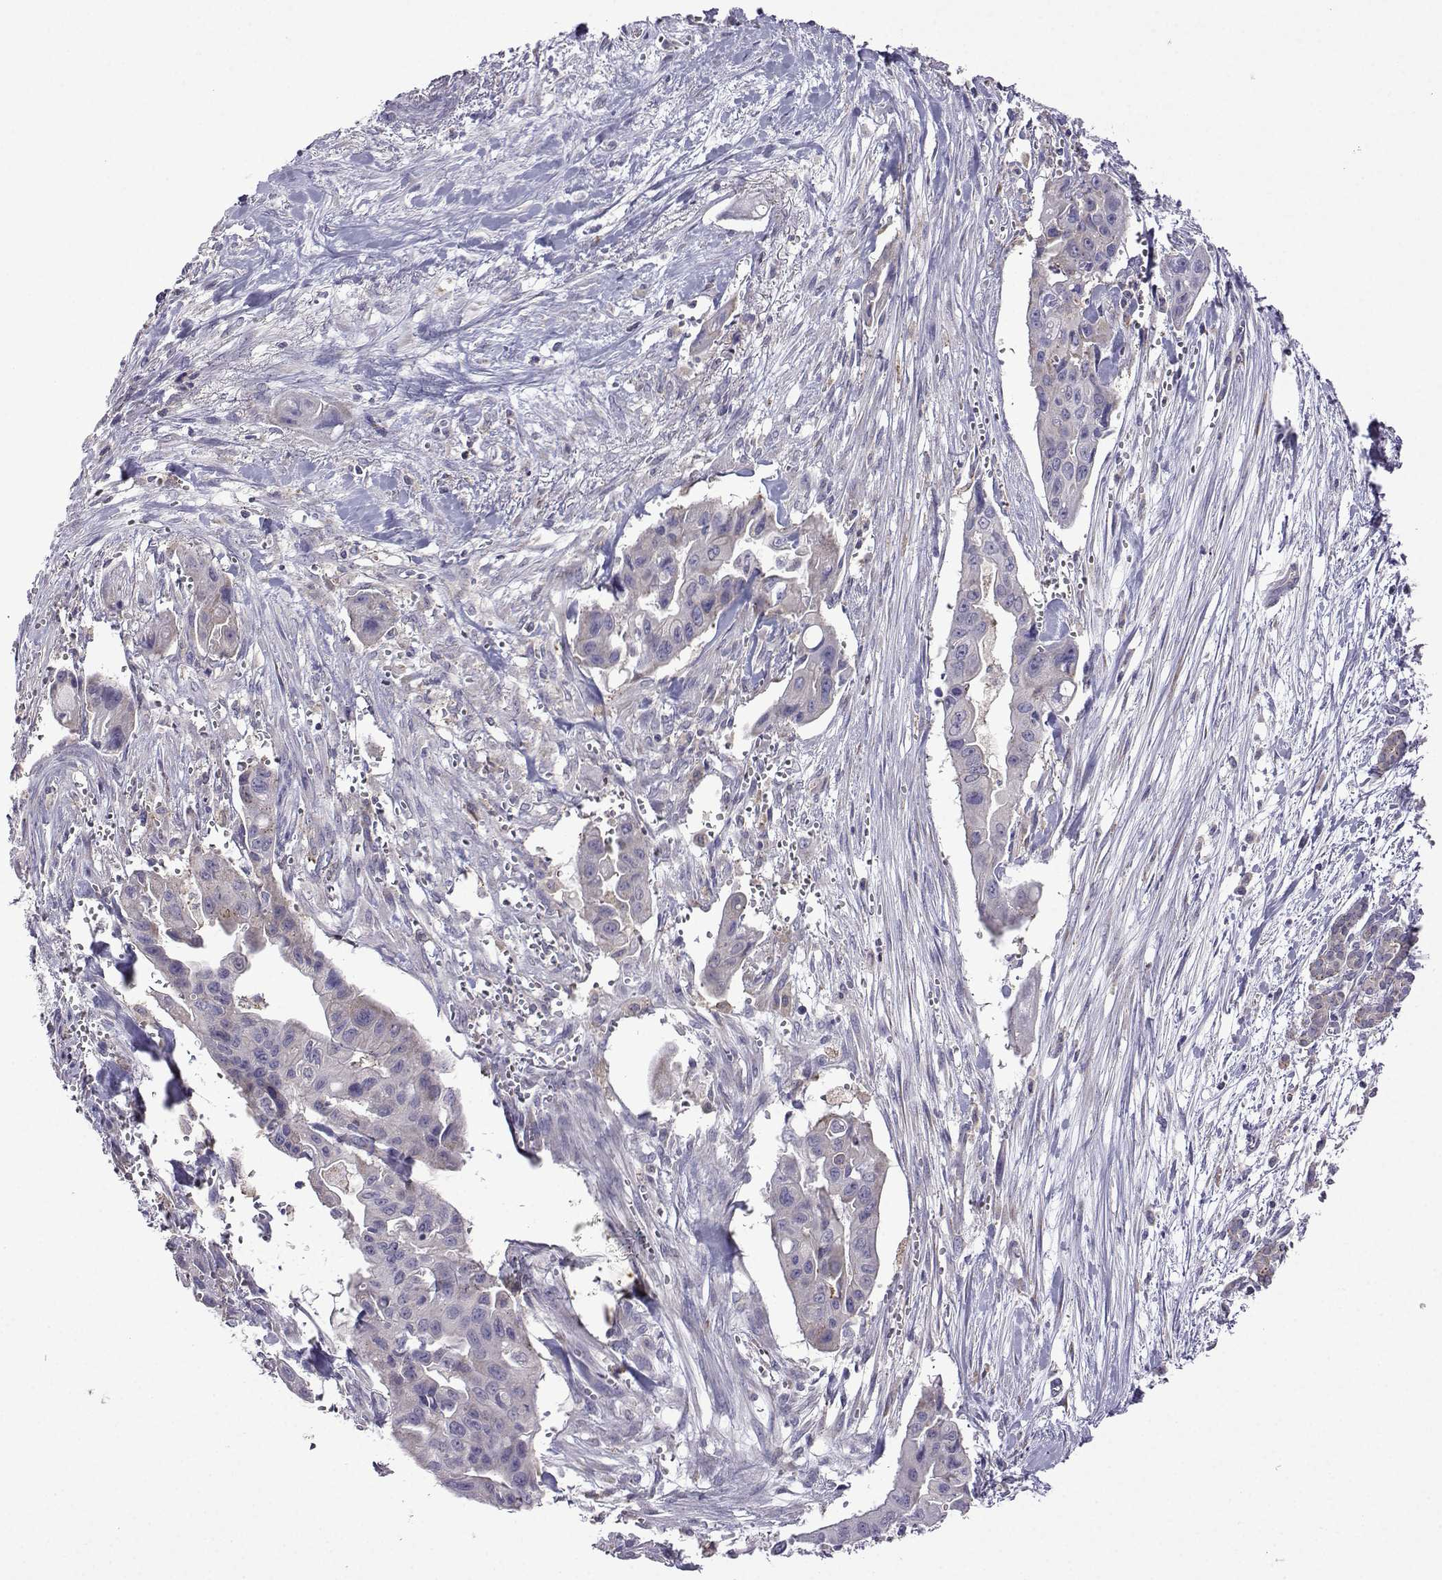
{"staining": {"intensity": "negative", "quantity": "none", "location": "none"}, "tissue": "pancreatic cancer", "cell_type": "Tumor cells", "image_type": "cancer", "snomed": [{"axis": "morphology", "description": "Adenocarcinoma, NOS"}, {"axis": "topography", "description": "Pancreas"}], "caption": "Immunohistochemistry of human pancreatic cancer shows no positivity in tumor cells. (DAB immunohistochemistry (IHC) visualized using brightfield microscopy, high magnification).", "gene": "FCAMR", "patient": {"sex": "male", "age": 60}}